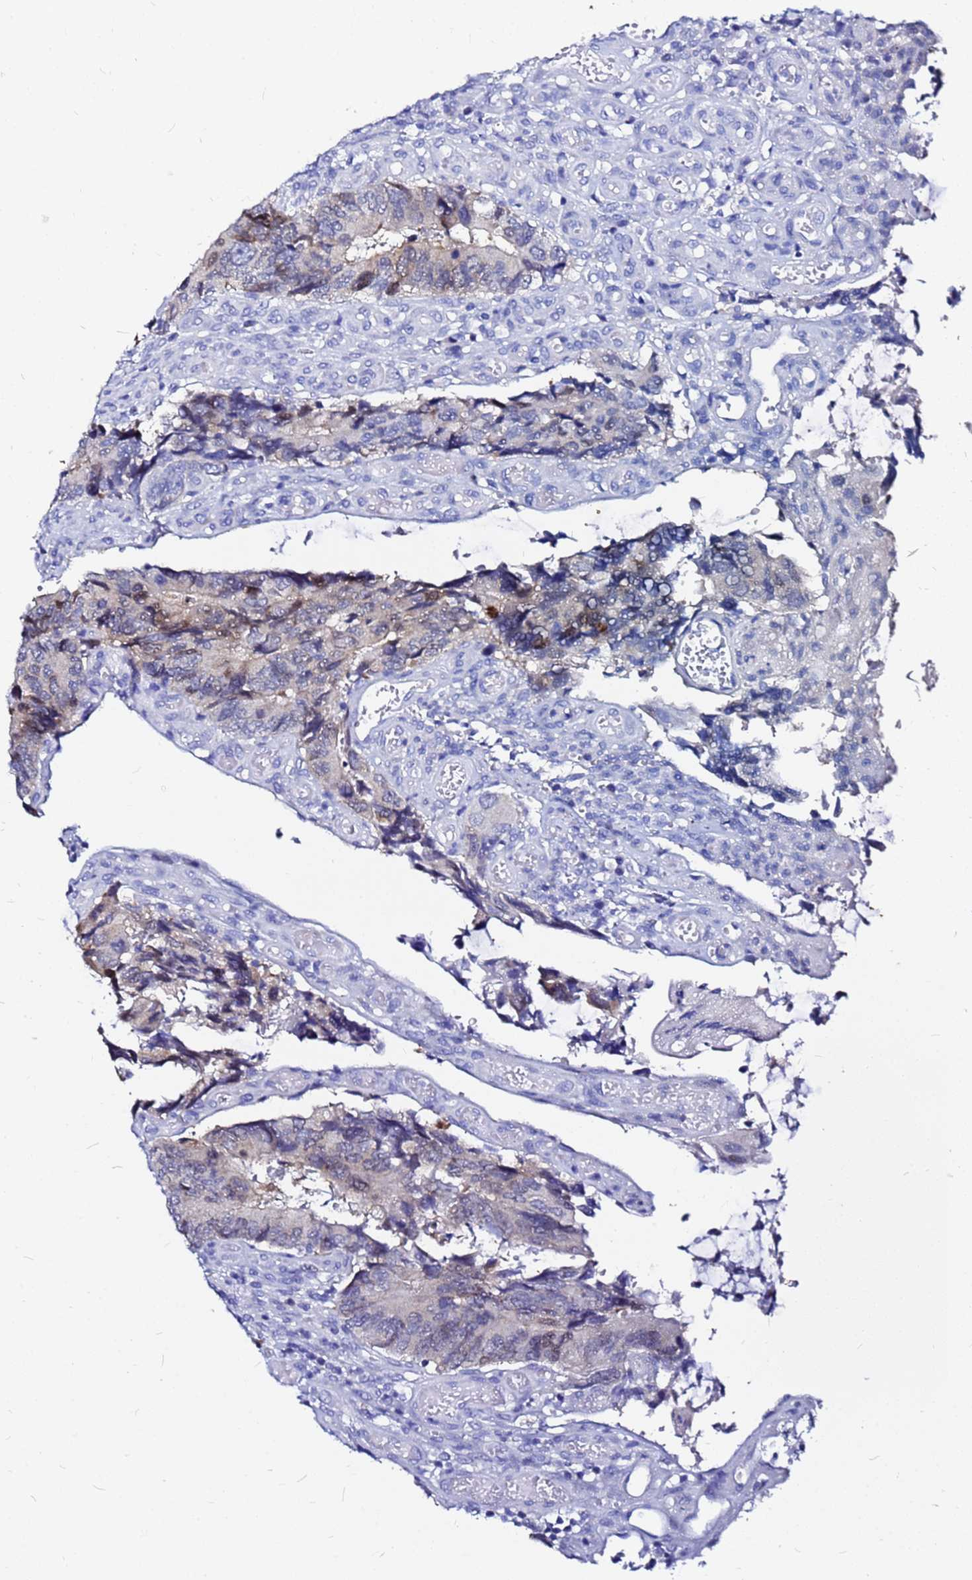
{"staining": {"intensity": "moderate", "quantity": "<25%", "location": "cytoplasmic/membranous"}, "tissue": "colorectal cancer", "cell_type": "Tumor cells", "image_type": "cancer", "snomed": [{"axis": "morphology", "description": "Adenocarcinoma, NOS"}, {"axis": "topography", "description": "Colon"}], "caption": "This histopathology image shows immunohistochemistry staining of human adenocarcinoma (colorectal), with low moderate cytoplasmic/membranous expression in approximately <25% of tumor cells.", "gene": "PPP1R14C", "patient": {"sex": "male", "age": 87}}